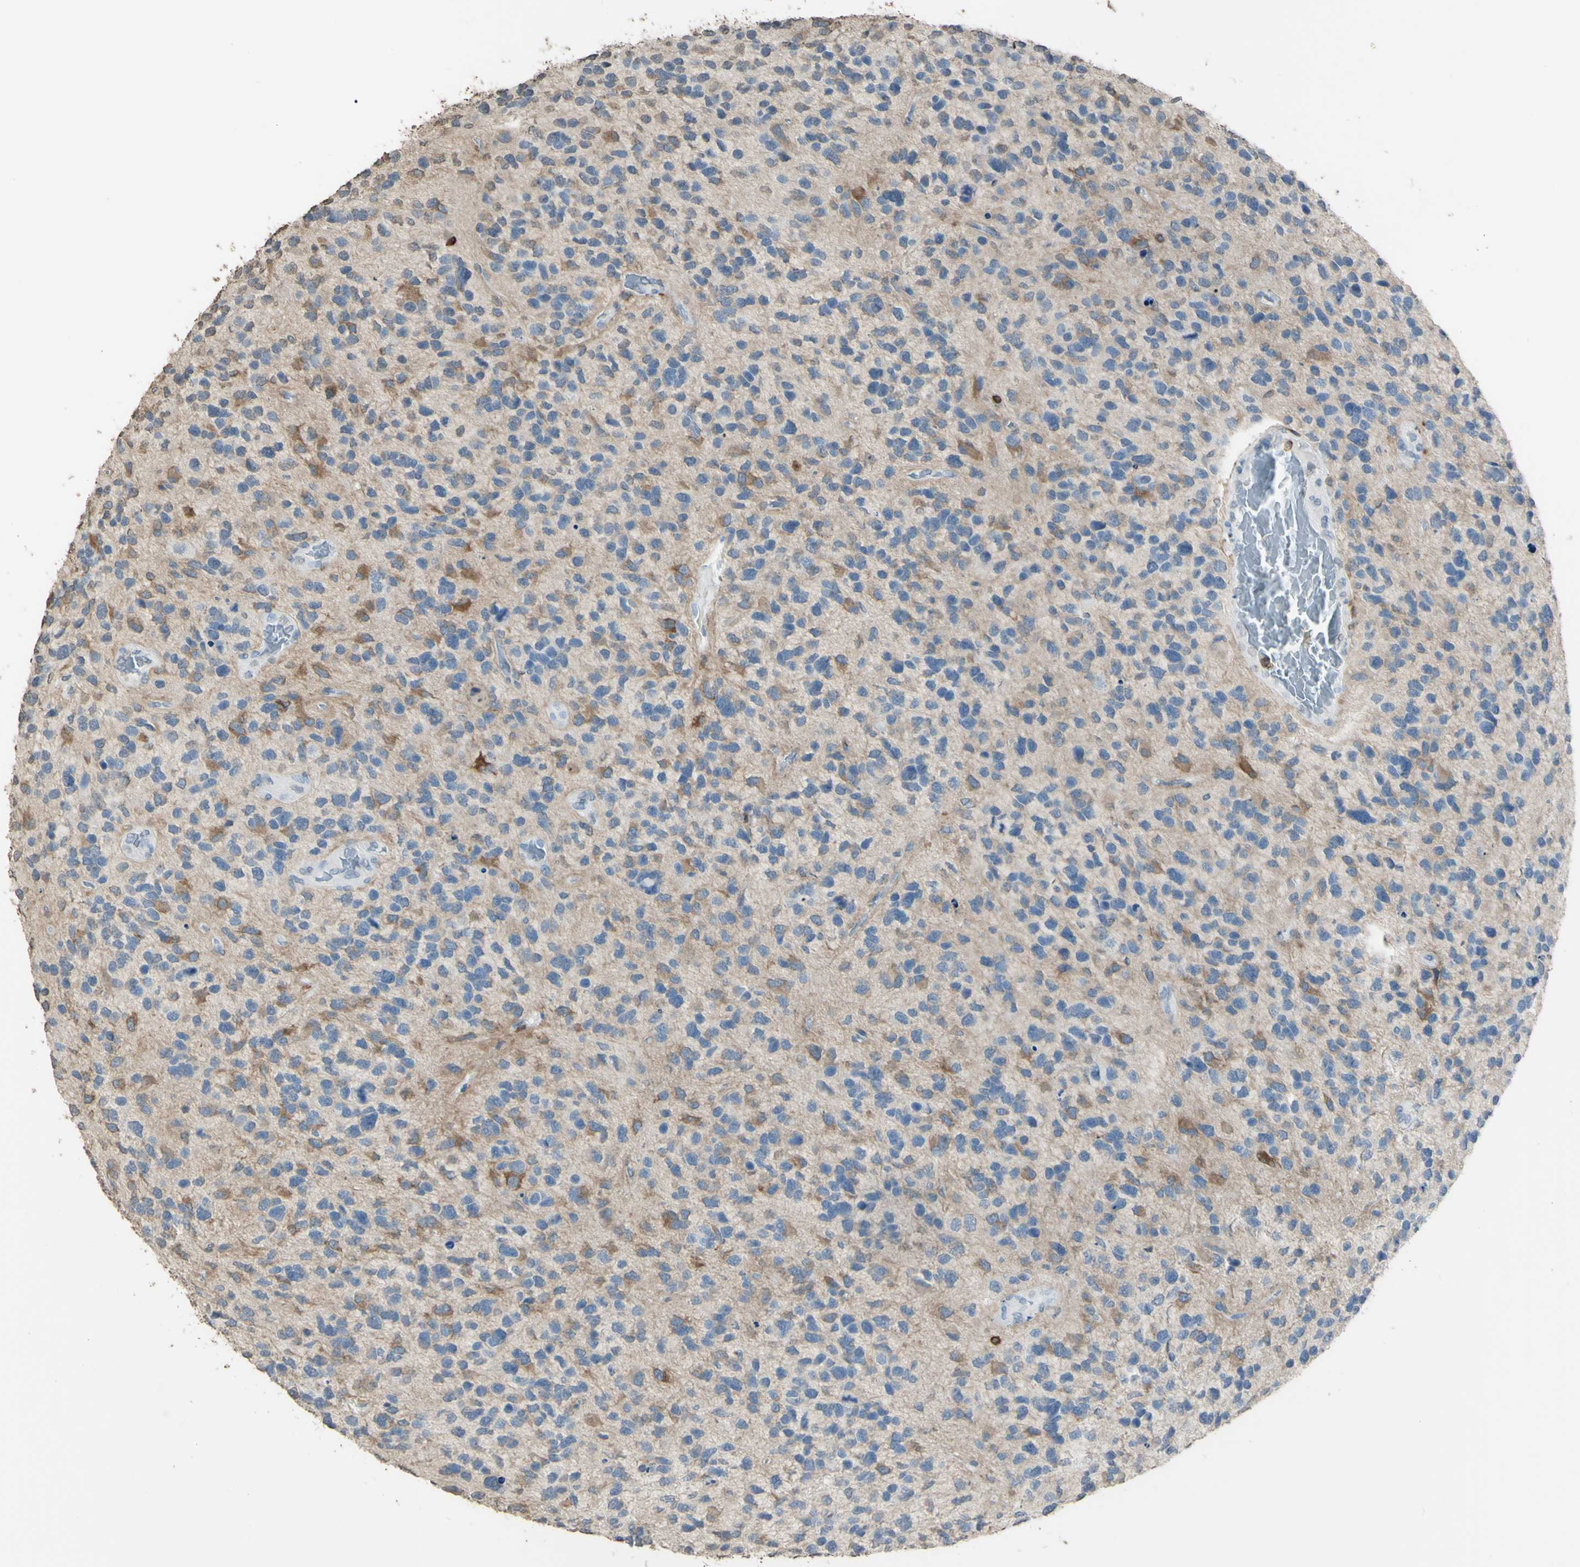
{"staining": {"intensity": "moderate", "quantity": "<25%", "location": "cytoplasmic/membranous"}, "tissue": "glioma", "cell_type": "Tumor cells", "image_type": "cancer", "snomed": [{"axis": "morphology", "description": "Glioma, malignant, High grade"}, {"axis": "topography", "description": "Brain"}], "caption": "This is an image of immunohistochemistry (IHC) staining of high-grade glioma (malignant), which shows moderate staining in the cytoplasmic/membranous of tumor cells.", "gene": "PSTPIP1", "patient": {"sex": "female", "age": 58}}